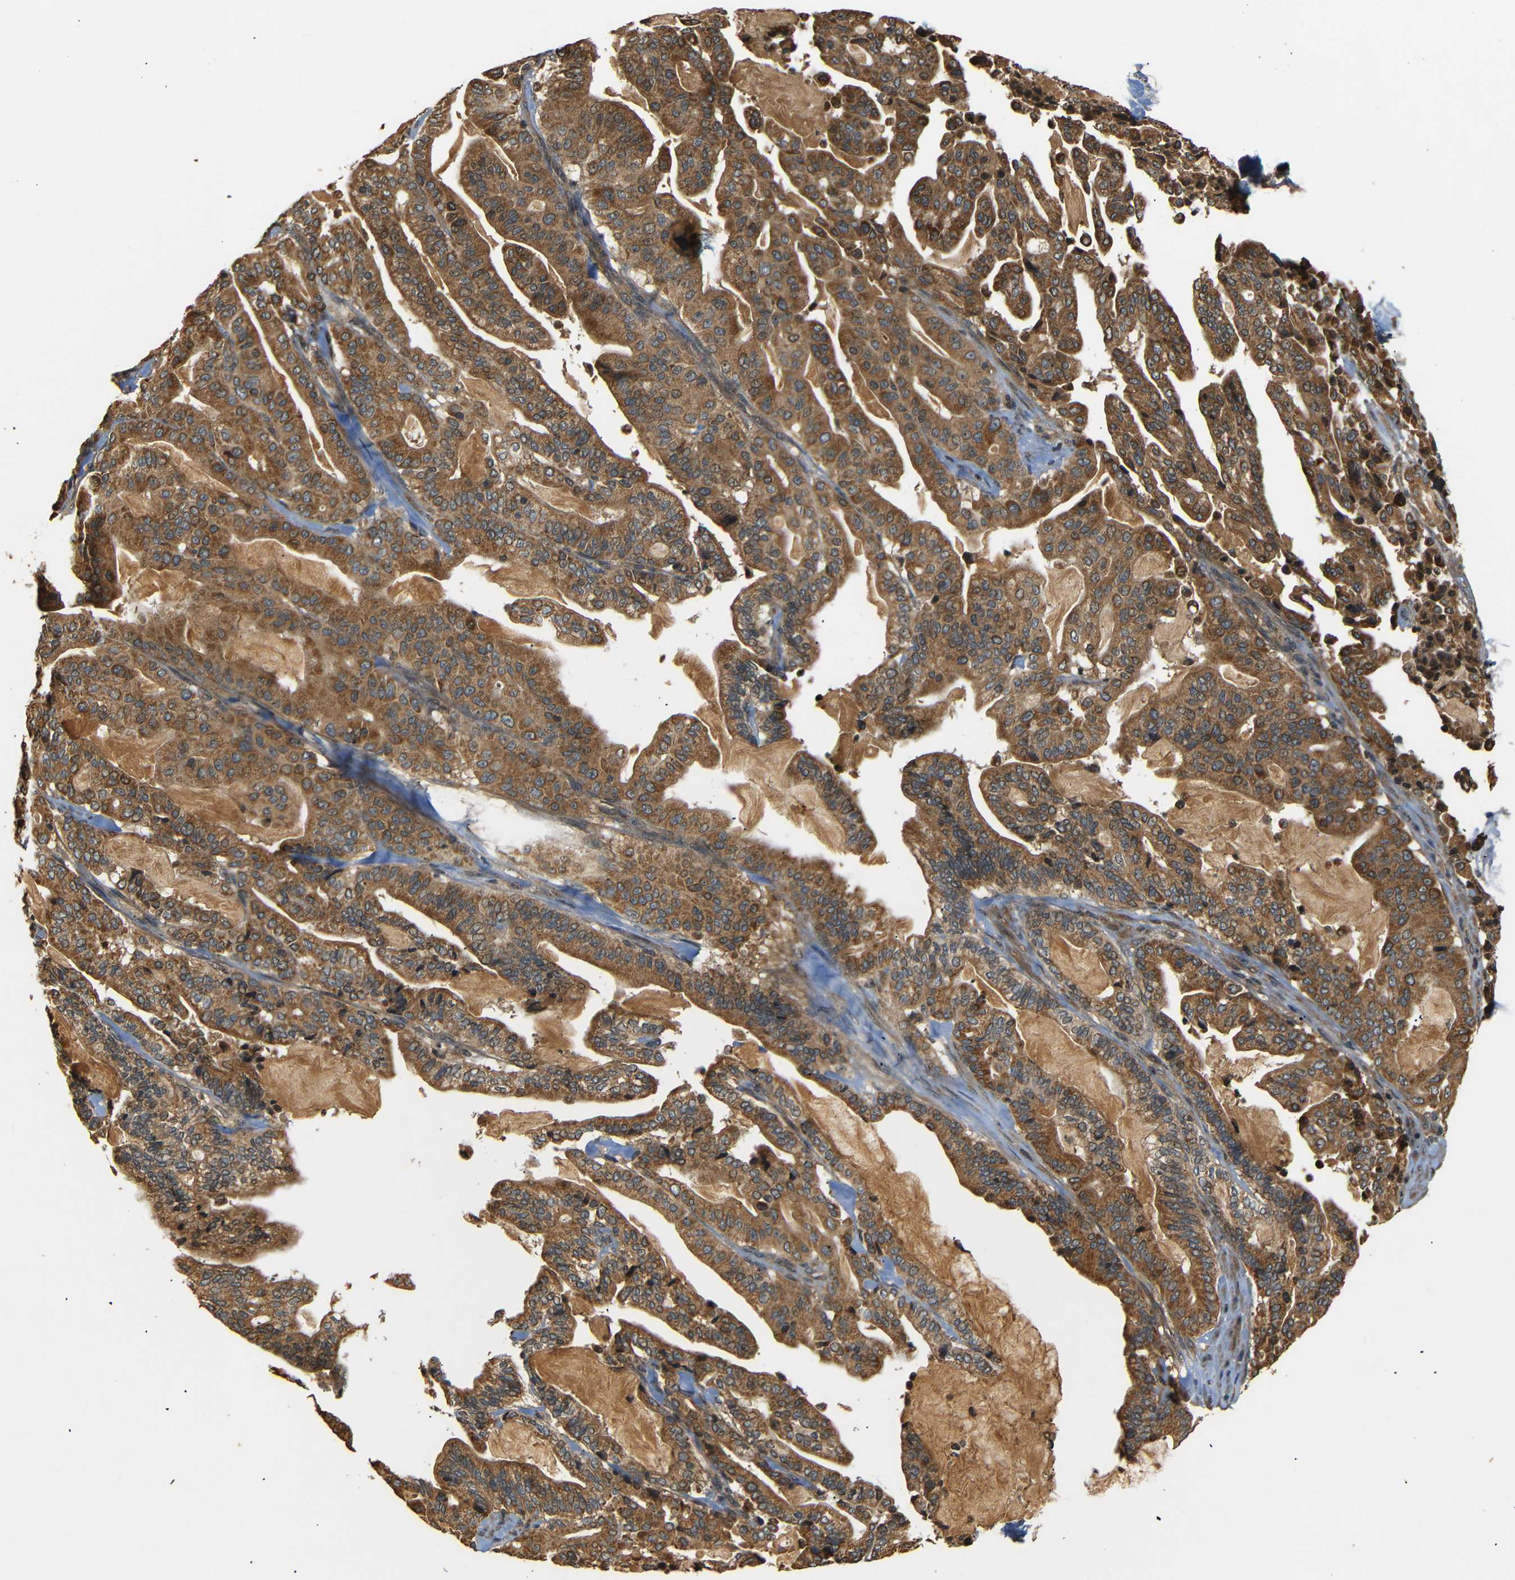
{"staining": {"intensity": "moderate", "quantity": ">75%", "location": "cytoplasmic/membranous"}, "tissue": "pancreatic cancer", "cell_type": "Tumor cells", "image_type": "cancer", "snomed": [{"axis": "morphology", "description": "Adenocarcinoma, NOS"}, {"axis": "topography", "description": "Pancreas"}], "caption": "Adenocarcinoma (pancreatic) was stained to show a protein in brown. There is medium levels of moderate cytoplasmic/membranous expression in approximately >75% of tumor cells.", "gene": "TANK", "patient": {"sex": "male", "age": 63}}